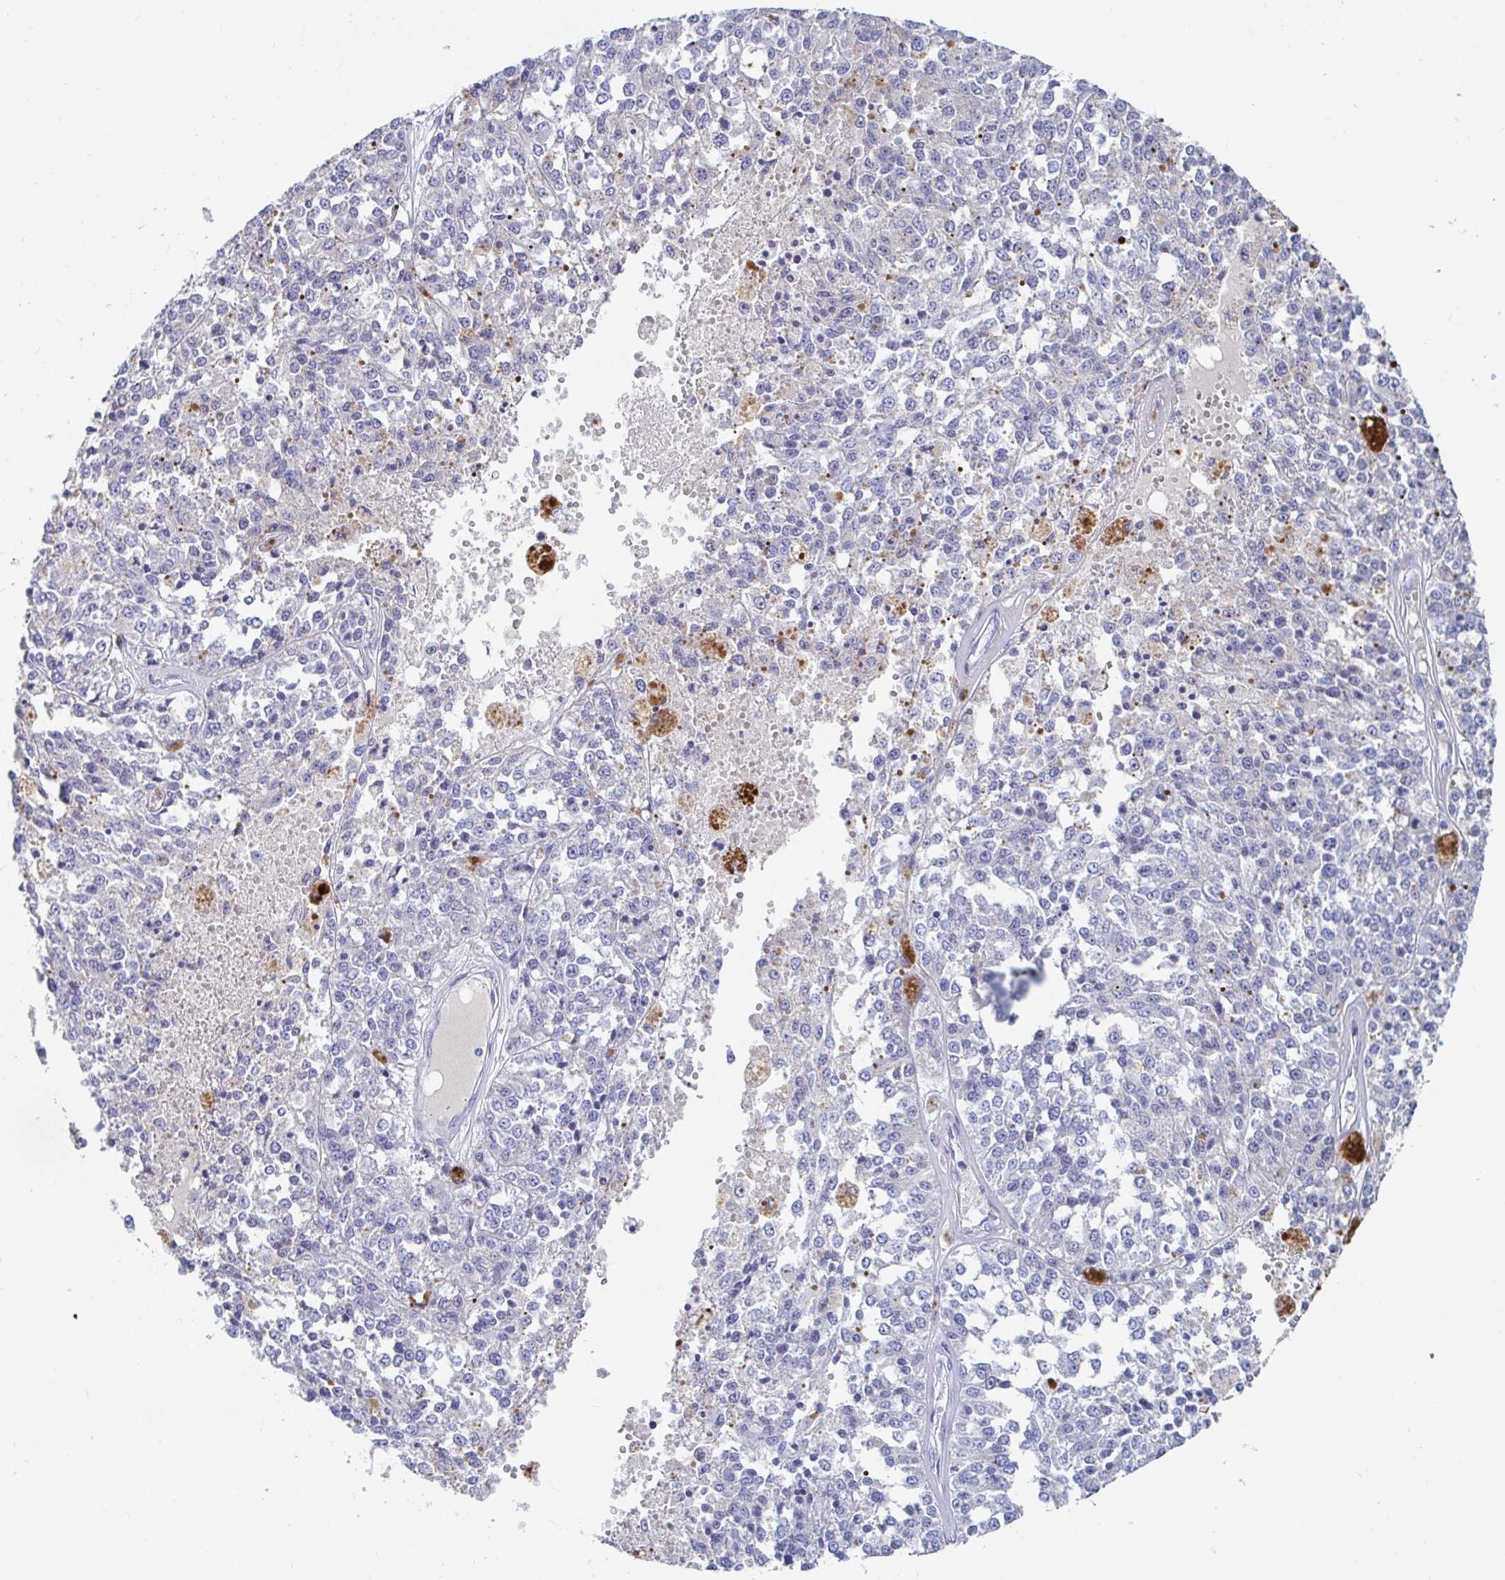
{"staining": {"intensity": "negative", "quantity": "none", "location": "none"}, "tissue": "melanoma", "cell_type": "Tumor cells", "image_type": "cancer", "snomed": [{"axis": "morphology", "description": "Malignant melanoma, Metastatic site"}, {"axis": "topography", "description": "Lymph node"}], "caption": "Melanoma stained for a protein using immunohistochemistry reveals no staining tumor cells.", "gene": "ZNF430", "patient": {"sex": "female", "age": 64}}